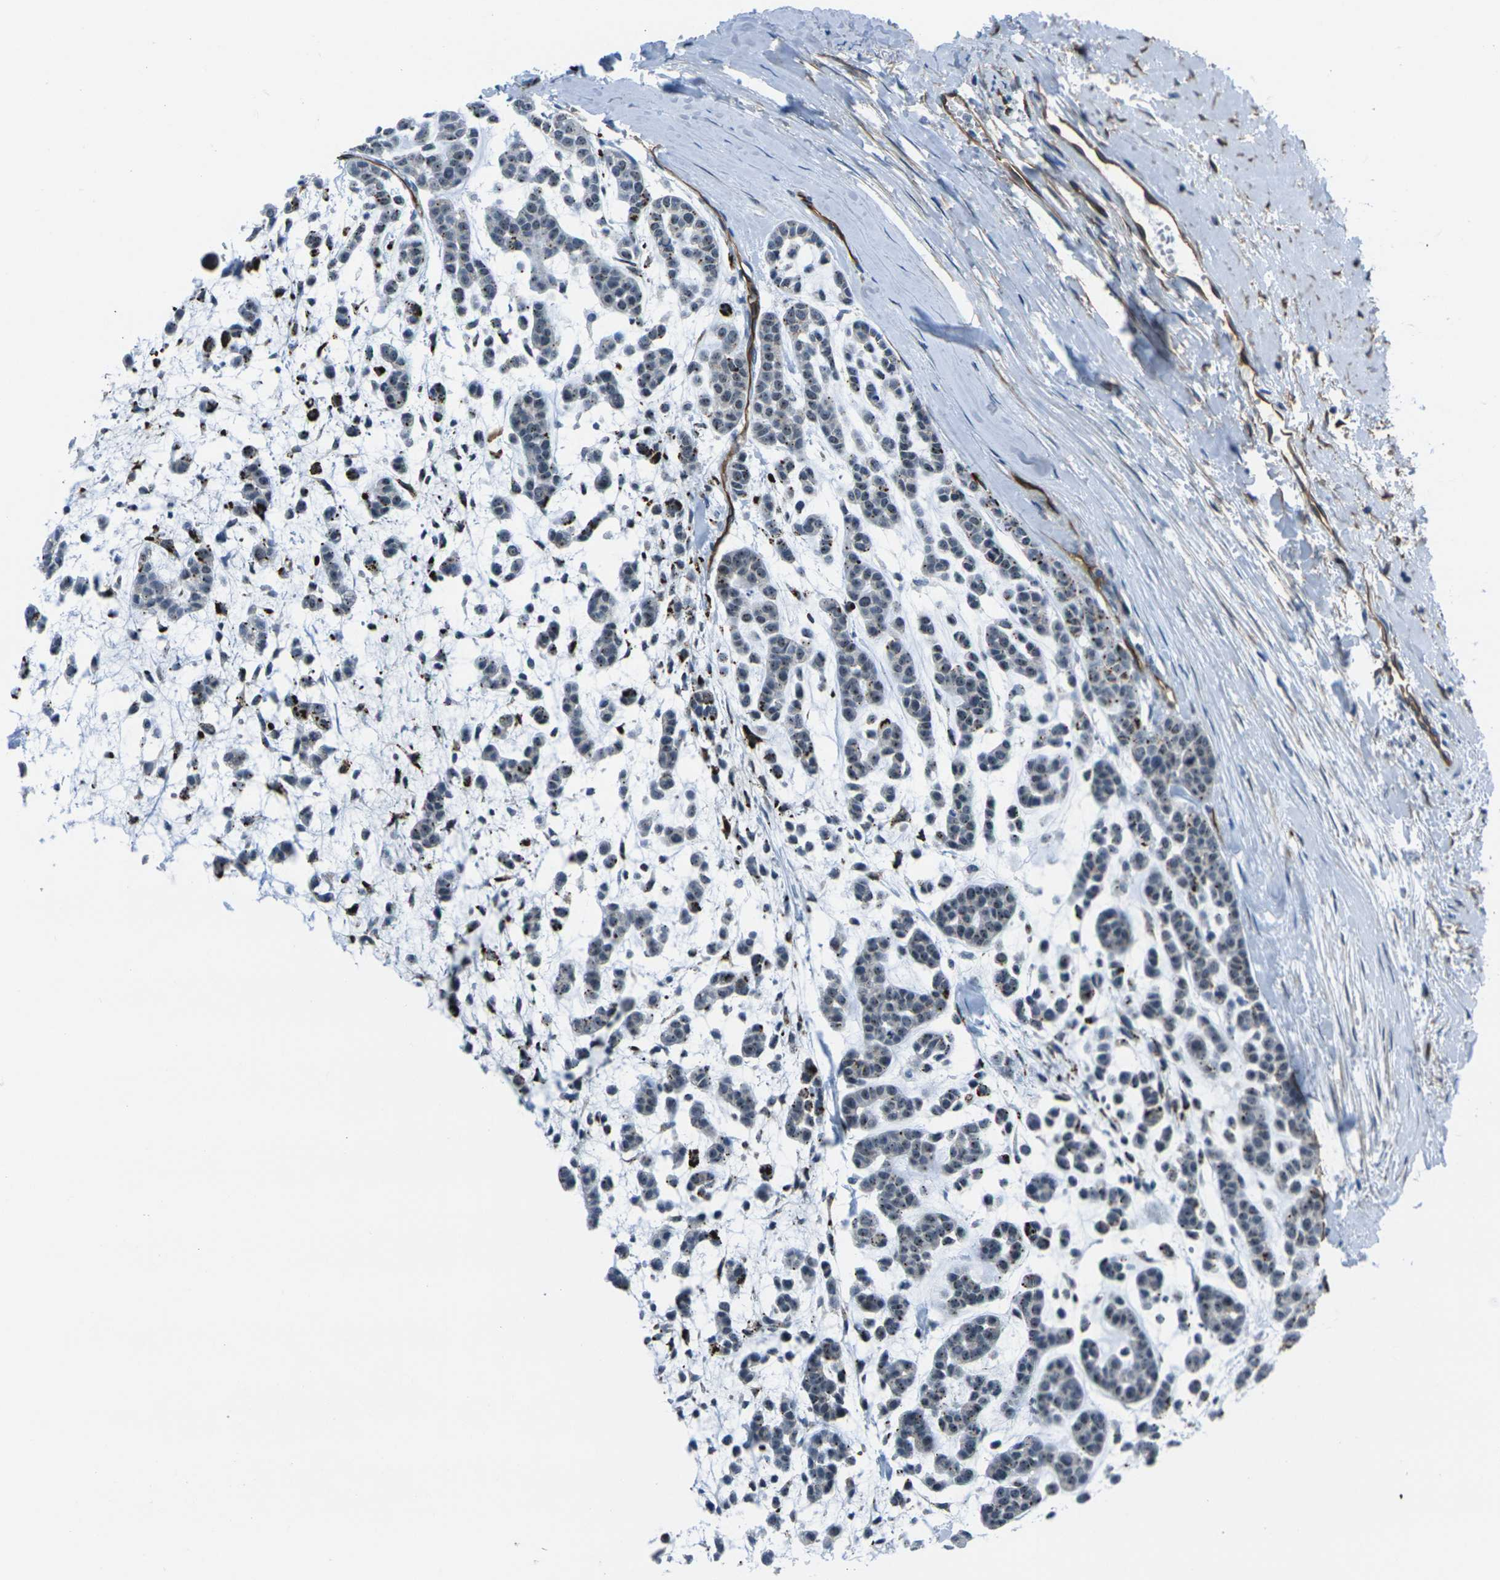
{"staining": {"intensity": "moderate", "quantity": "25%-75%", "location": "nuclear"}, "tissue": "head and neck cancer", "cell_type": "Tumor cells", "image_type": "cancer", "snomed": [{"axis": "morphology", "description": "Adenocarcinoma, NOS"}, {"axis": "morphology", "description": "Adenoma, NOS"}, {"axis": "topography", "description": "Head-Neck"}], "caption": "A brown stain highlights moderate nuclear staining of a protein in human head and neck cancer (adenocarcinoma) tumor cells.", "gene": "HSPA12B", "patient": {"sex": "female", "age": 55}}